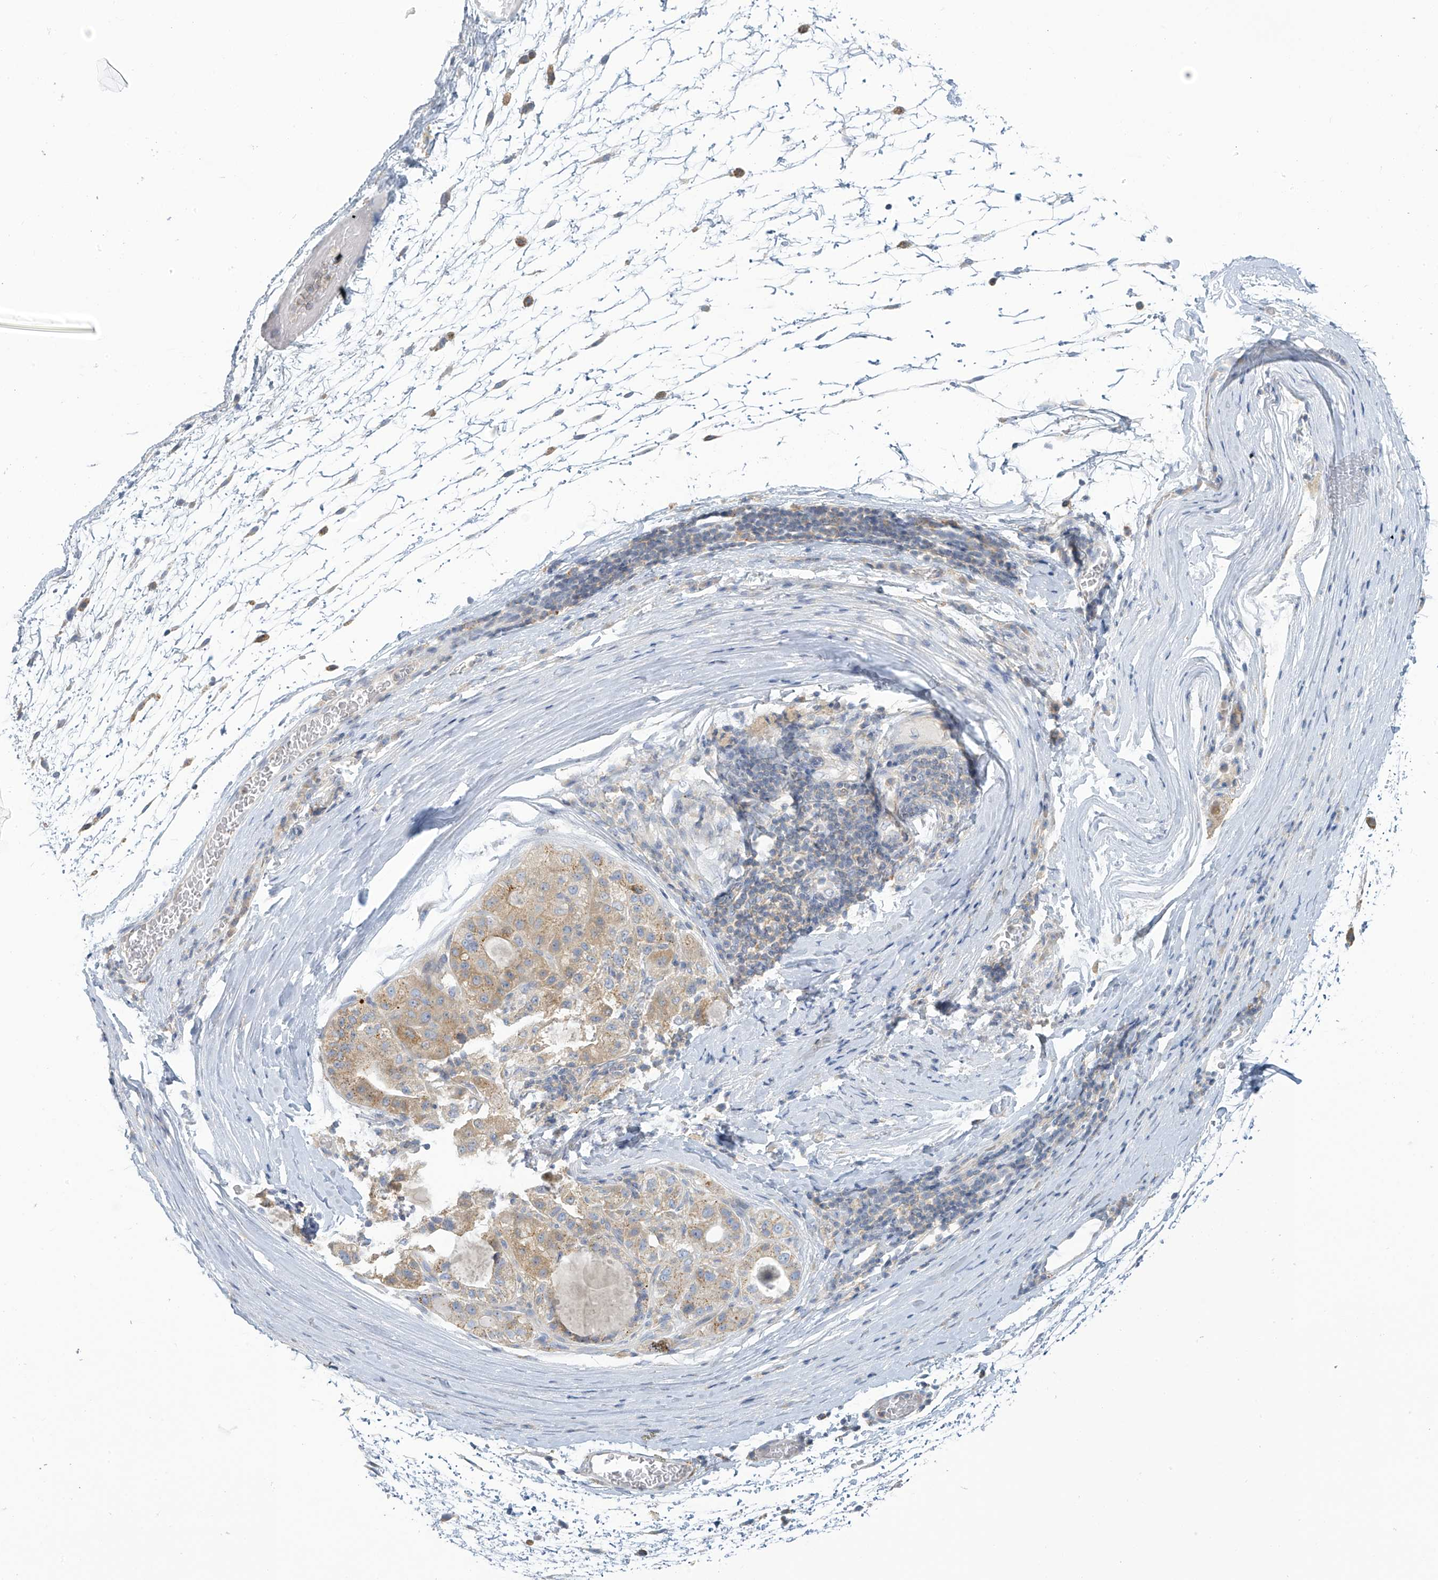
{"staining": {"intensity": "weak", "quantity": ">75%", "location": "cytoplasmic/membranous"}, "tissue": "liver cancer", "cell_type": "Tumor cells", "image_type": "cancer", "snomed": [{"axis": "morphology", "description": "Carcinoma, Hepatocellular, NOS"}, {"axis": "topography", "description": "Liver"}], "caption": "Hepatocellular carcinoma (liver) tissue demonstrates weak cytoplasmic/membranous positivity in approximately >75% of tumor cells, visualized by immunohistochemistry.", "gene": "SLC6A12", "patient": {"sex": "male", "age": 80}}